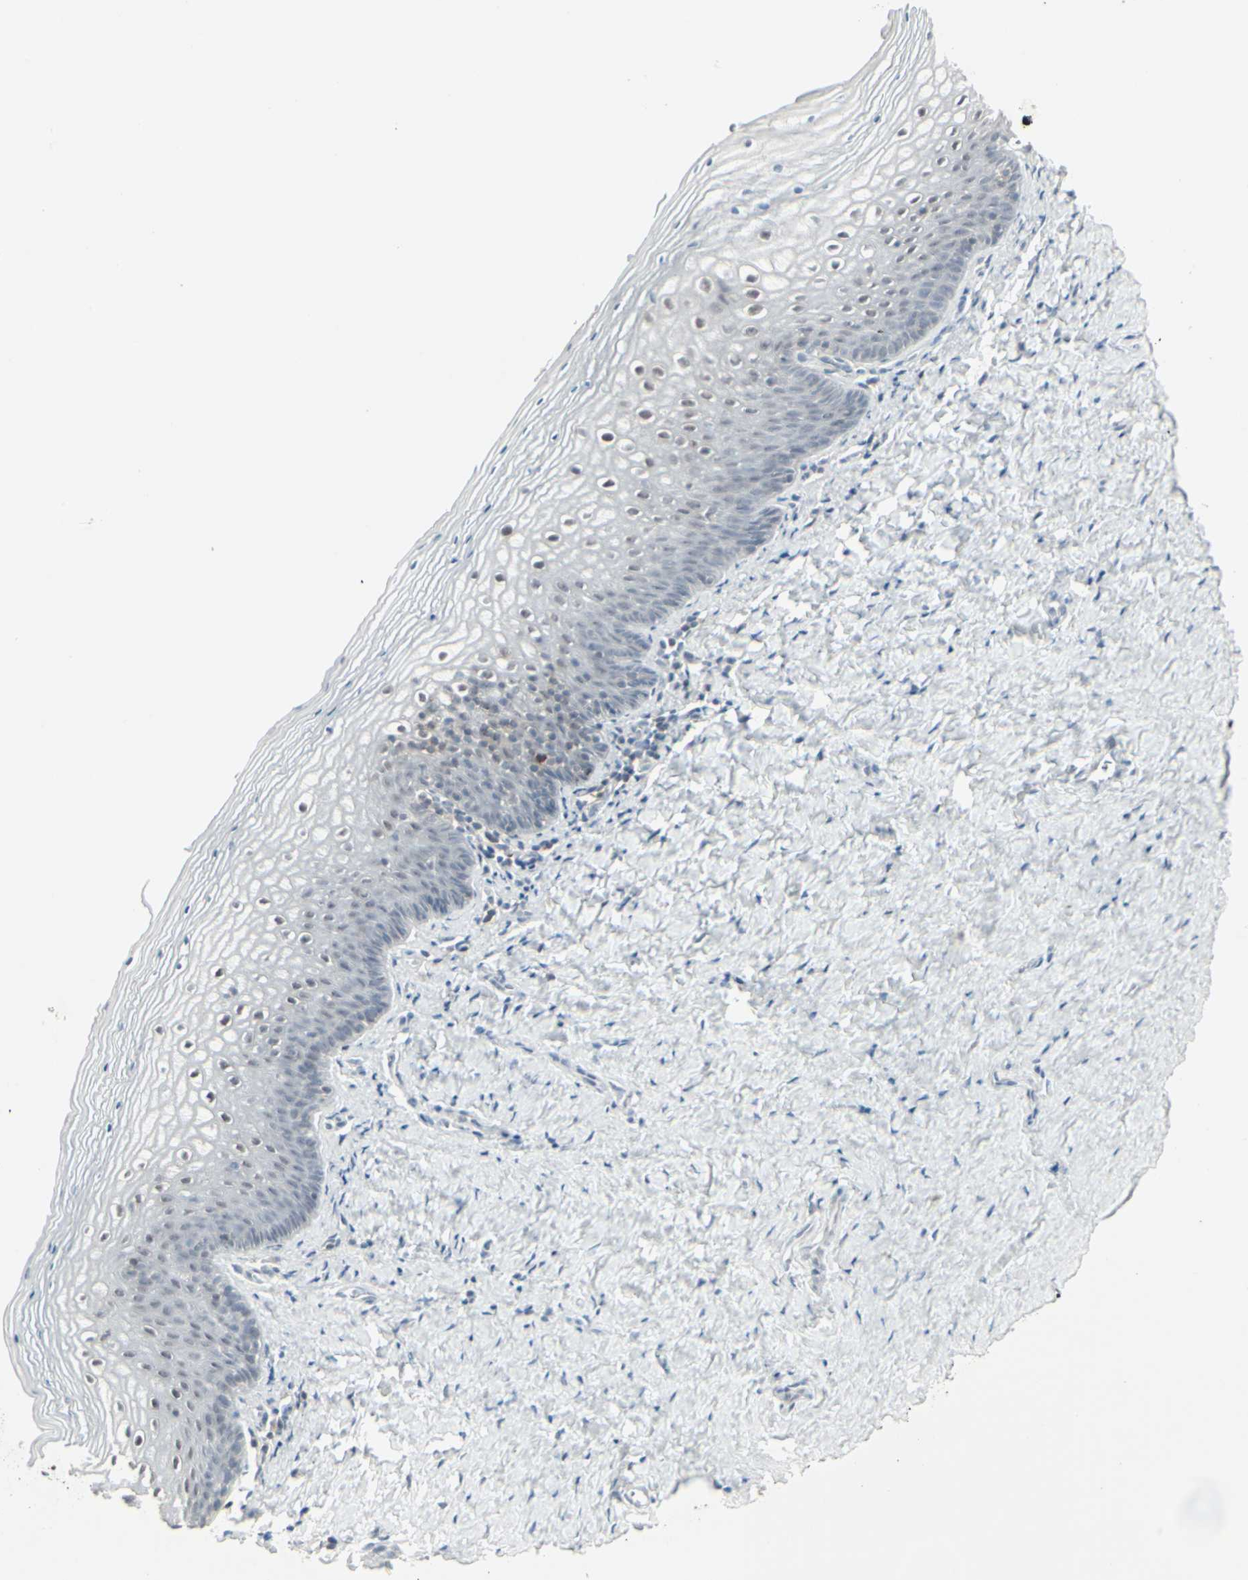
{"staining": {"intensity": "weak", "quantity": "<25%", "location": "nuclear"}, "tissue": "vagina", "cell_type": "Squamous epithelial cells", "image_type": "normal", "snomed": [{"axis": "morphology", "description": "Normal tissue, NOS"}, {"axis": "topography", "description": "Vagina"}], "caption": "Immunohistochemistry (IHC) of normal human vagina exhibits no positivity in squamous epithelial cells.", "gene": "SAMSN1", "patient": {"sex": "female", "age": 46}}